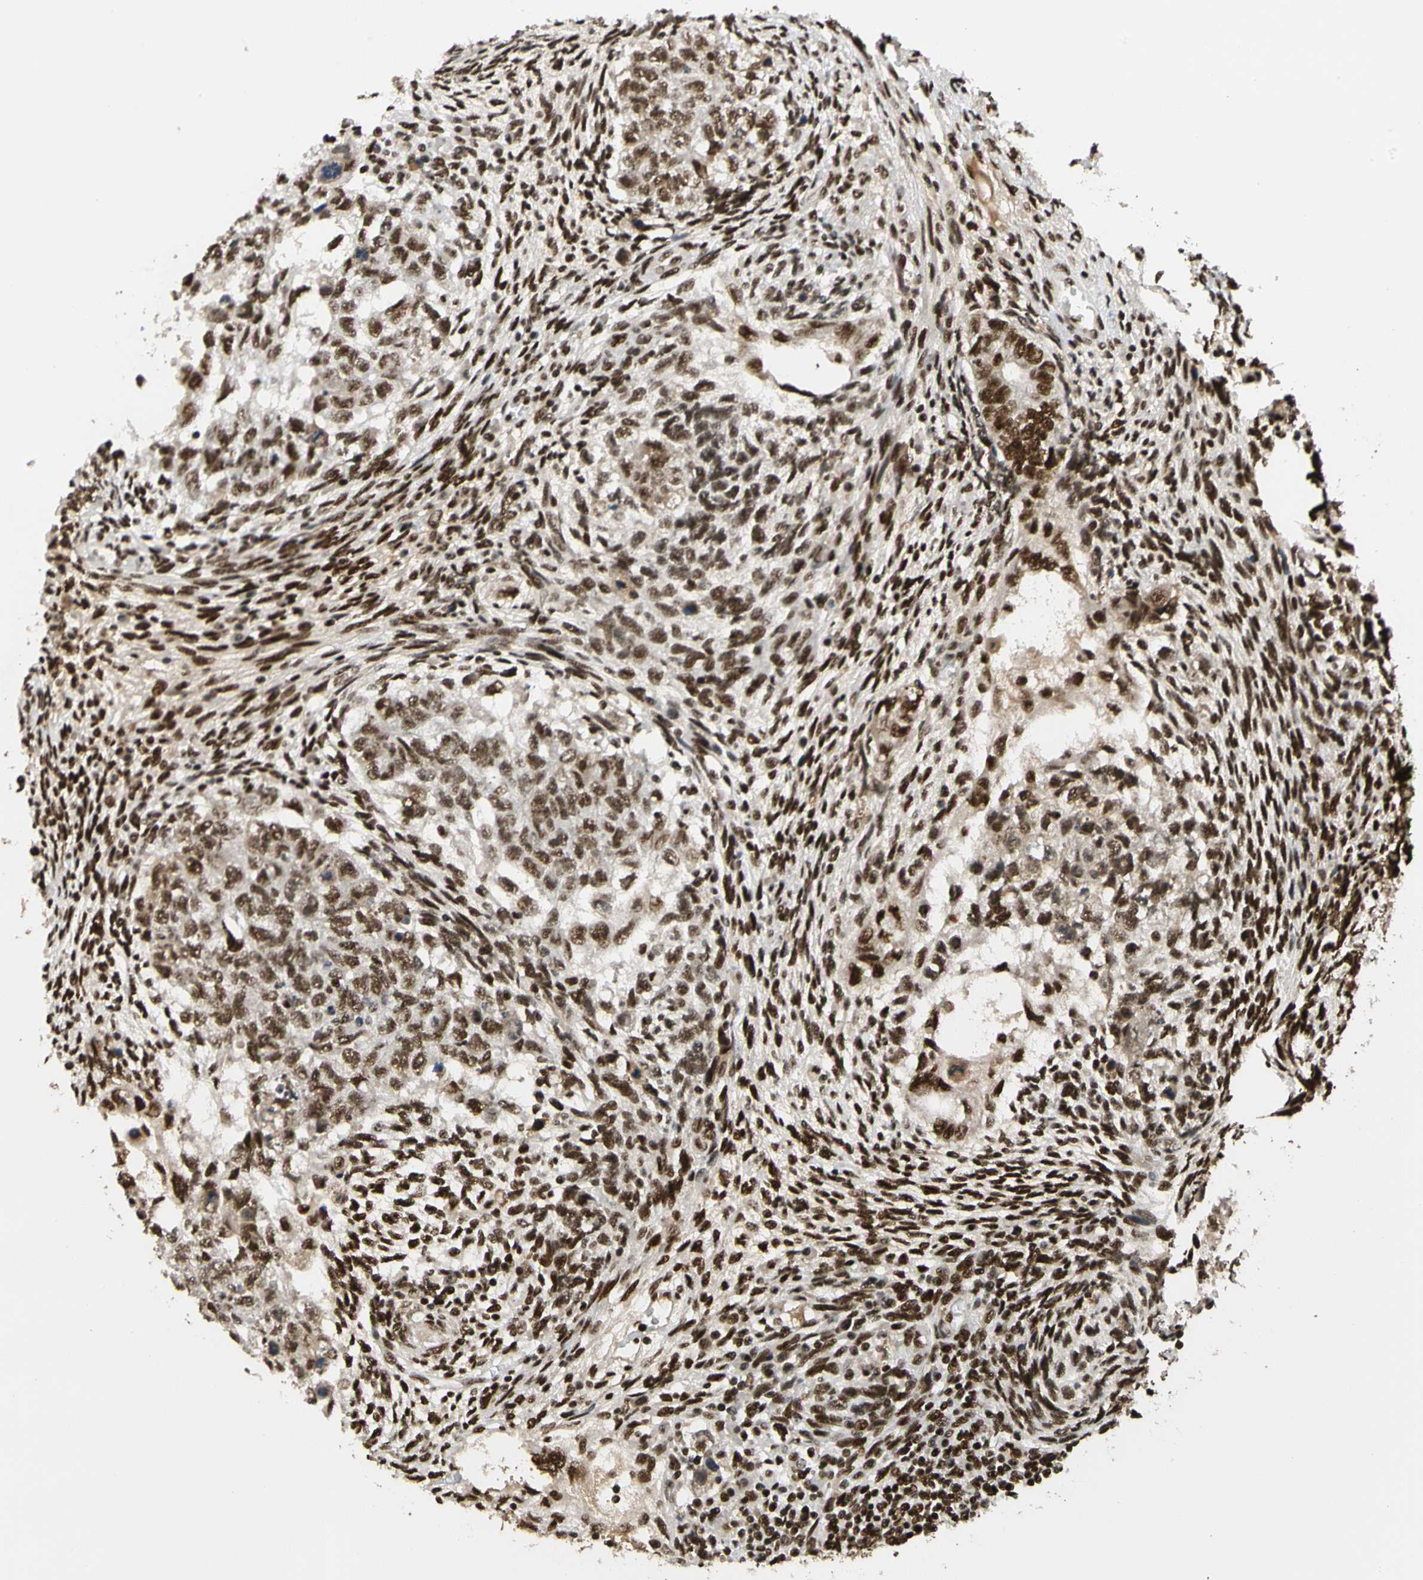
{"staining": {"intensity": "strong", "quantity": ">75%", "location": "nuclear"}, "tissue": "testis cancer", "cell_type": "Tumor cells", "image_type": "cancer", "snomed": [{"axis": "morphology", "description": "Normal tissue, NOS"}, {"axis": "morphology", "description": "Carcinoma, Embryonal, NOS"}, {"axis": "topography", "description": "Testis"}], "caption": "This micrograph reveals embryonal carcinoma (testis) stained with immunohistochemistry (IHC) to label a protein in brown. The nuclear of tumor cells show strong positivity for the protein. Nuclei are counter-stained blue.", "gene": "CDK12", "patient": {"sex": "male", "age": 36}}